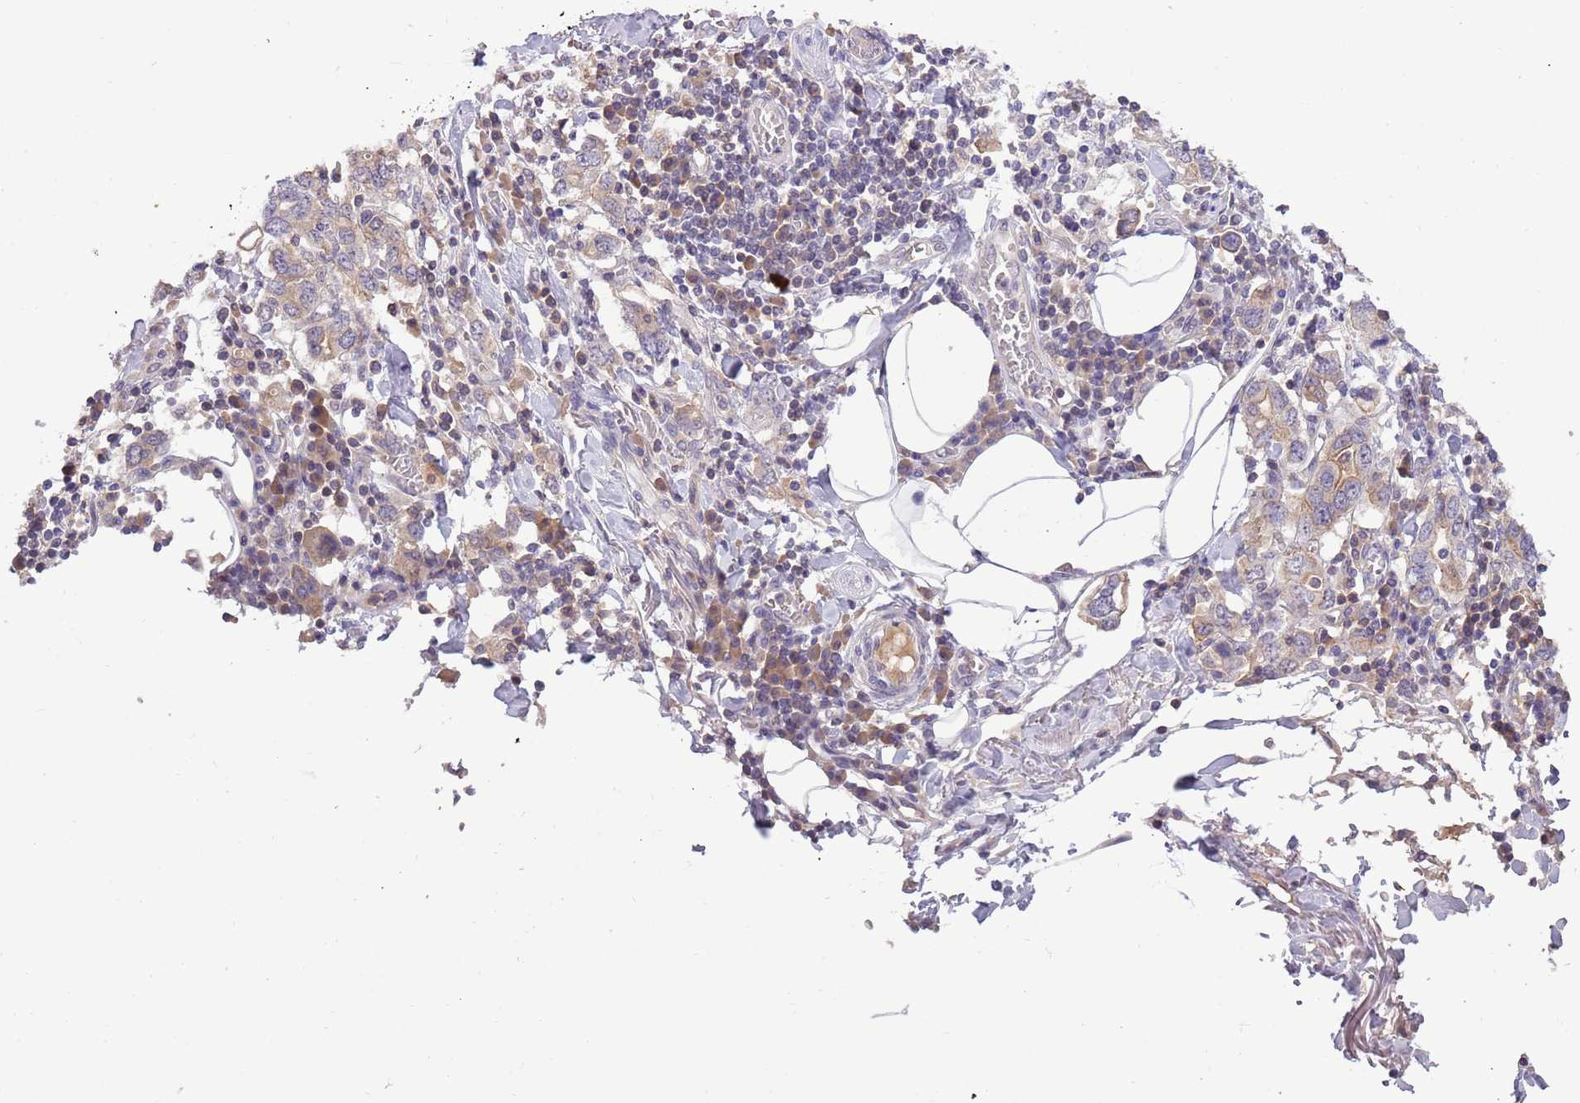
{"staining": {"intensity": "weak", "quantity": ">75%", "location": "cytoplasmic/membranous"}, "tissue": "stomach cancer", "cell_type": "Tumor cells", "image_type": "cancer", "snomed": [{"axis": "morphology", "description": "Adenocarcinoma, NOS"}, {"axis": "topography", "description": "Stomach, upper"}, {"axis": "topography", "description": "Stomach"}], "caption": "The immunohistochemical stain labels weak cytoplasmic/membranous positivity in tumor cells of stomach adenocarcinoma tissue.", "gene": "SHROOM3", "patient": {"sex": "male", "age": 62}}